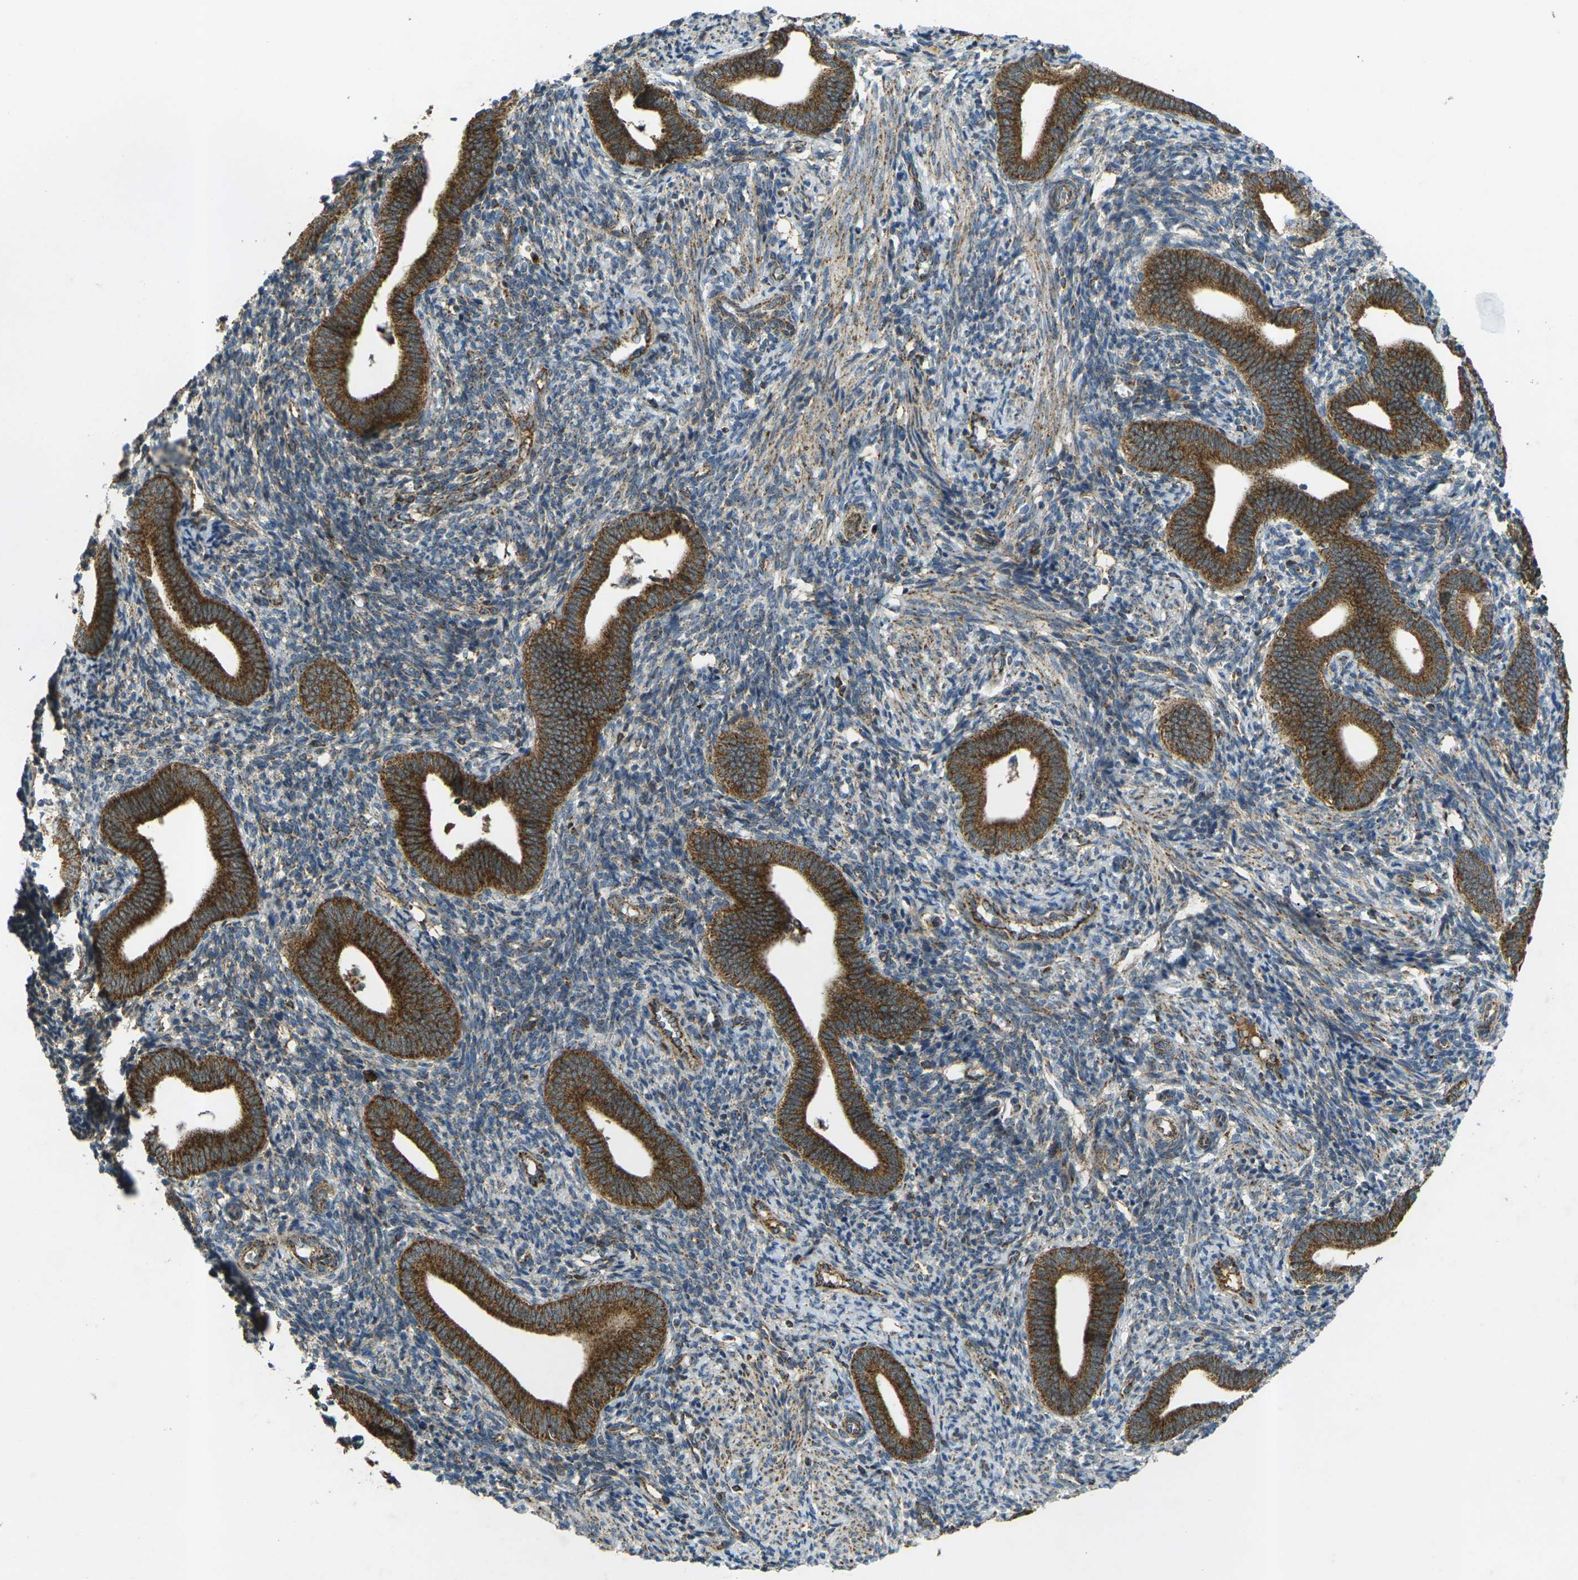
{"staining": {"intensity": "moderate", "quantity": ">75%", "location": "cytoplasmic/membranous"}, "tissue": "endometrium", "cell_type": "Cells in endometrial stroma", "image_type": "normal", "snomed": [{"axis": "morphology", "description": "Normal tissue, NOS"}, {"axis": "topography", "description": "Uterus"}, {"axis": "topography", "description": "Endometrium"}], "caption": "A brown stain highlights moderate cytoplasmic/membranous expression of a protein in cells in endometrial stroma of normal human endometrium. (DAB IHC with brightfield microscopy, high magnification).", "gene": "IGF1R", "patient": {"sex": "female", "age": 33}}